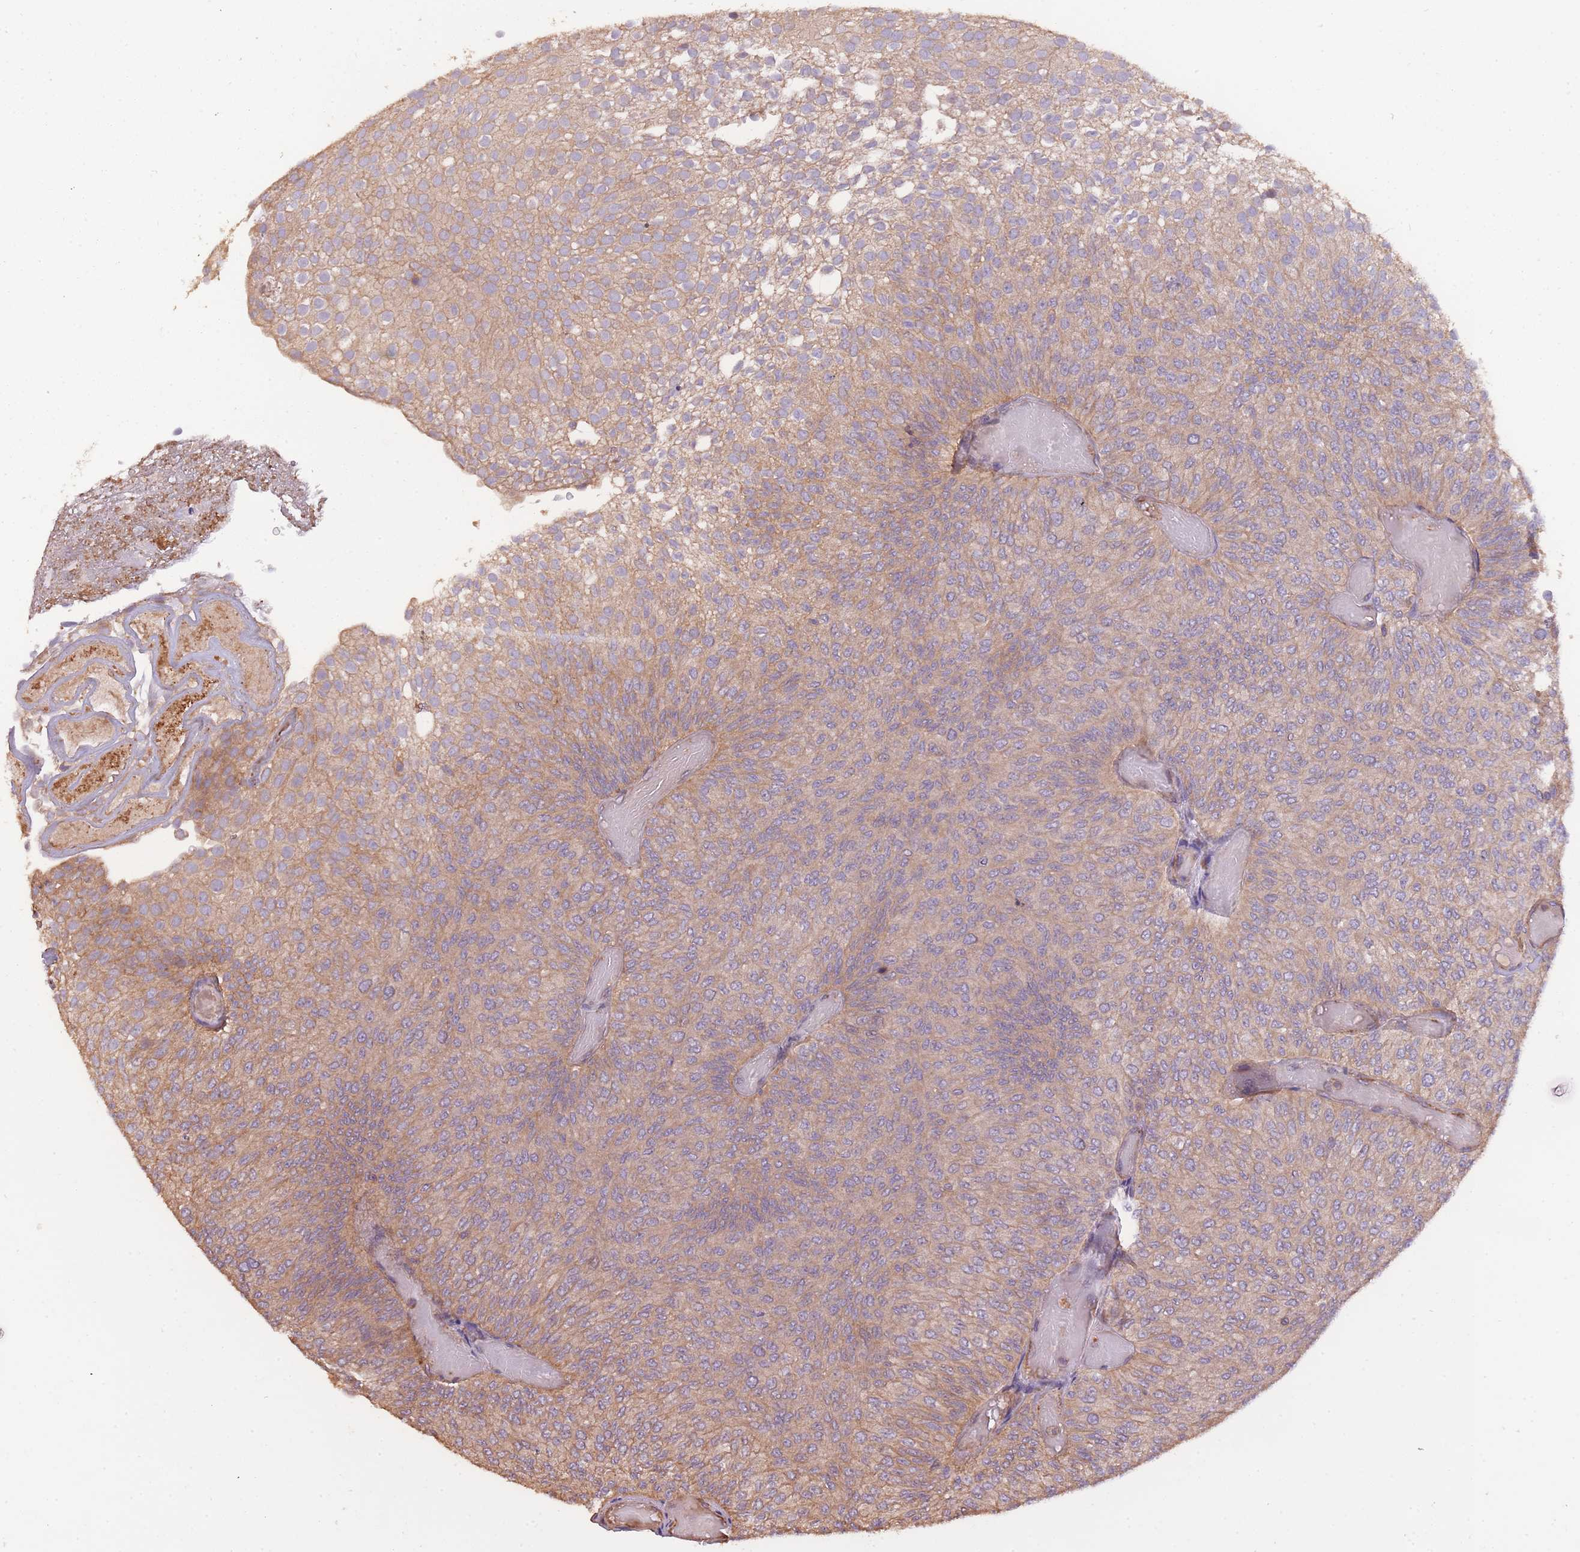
{"staining": {"intensity": "weak", "quantity": ">75%", "location": "cytoplasmic/membranous"}, "tissue": "urothelial cancer", "cell_type": "Tumor cells", "image_type": "cancer", "snomed": [{"axis": "morphology", "description": "Urothelial carcinoma, Low grade"}, {"axis": "topography", "description": "Urinary bladder"}], "caption": "Human urothelial cancer stained with a protein marker demonstrates weak staining in tumor cells.", "gene": "ARMH3", "patient": {"sex": "male", "age": 78}}